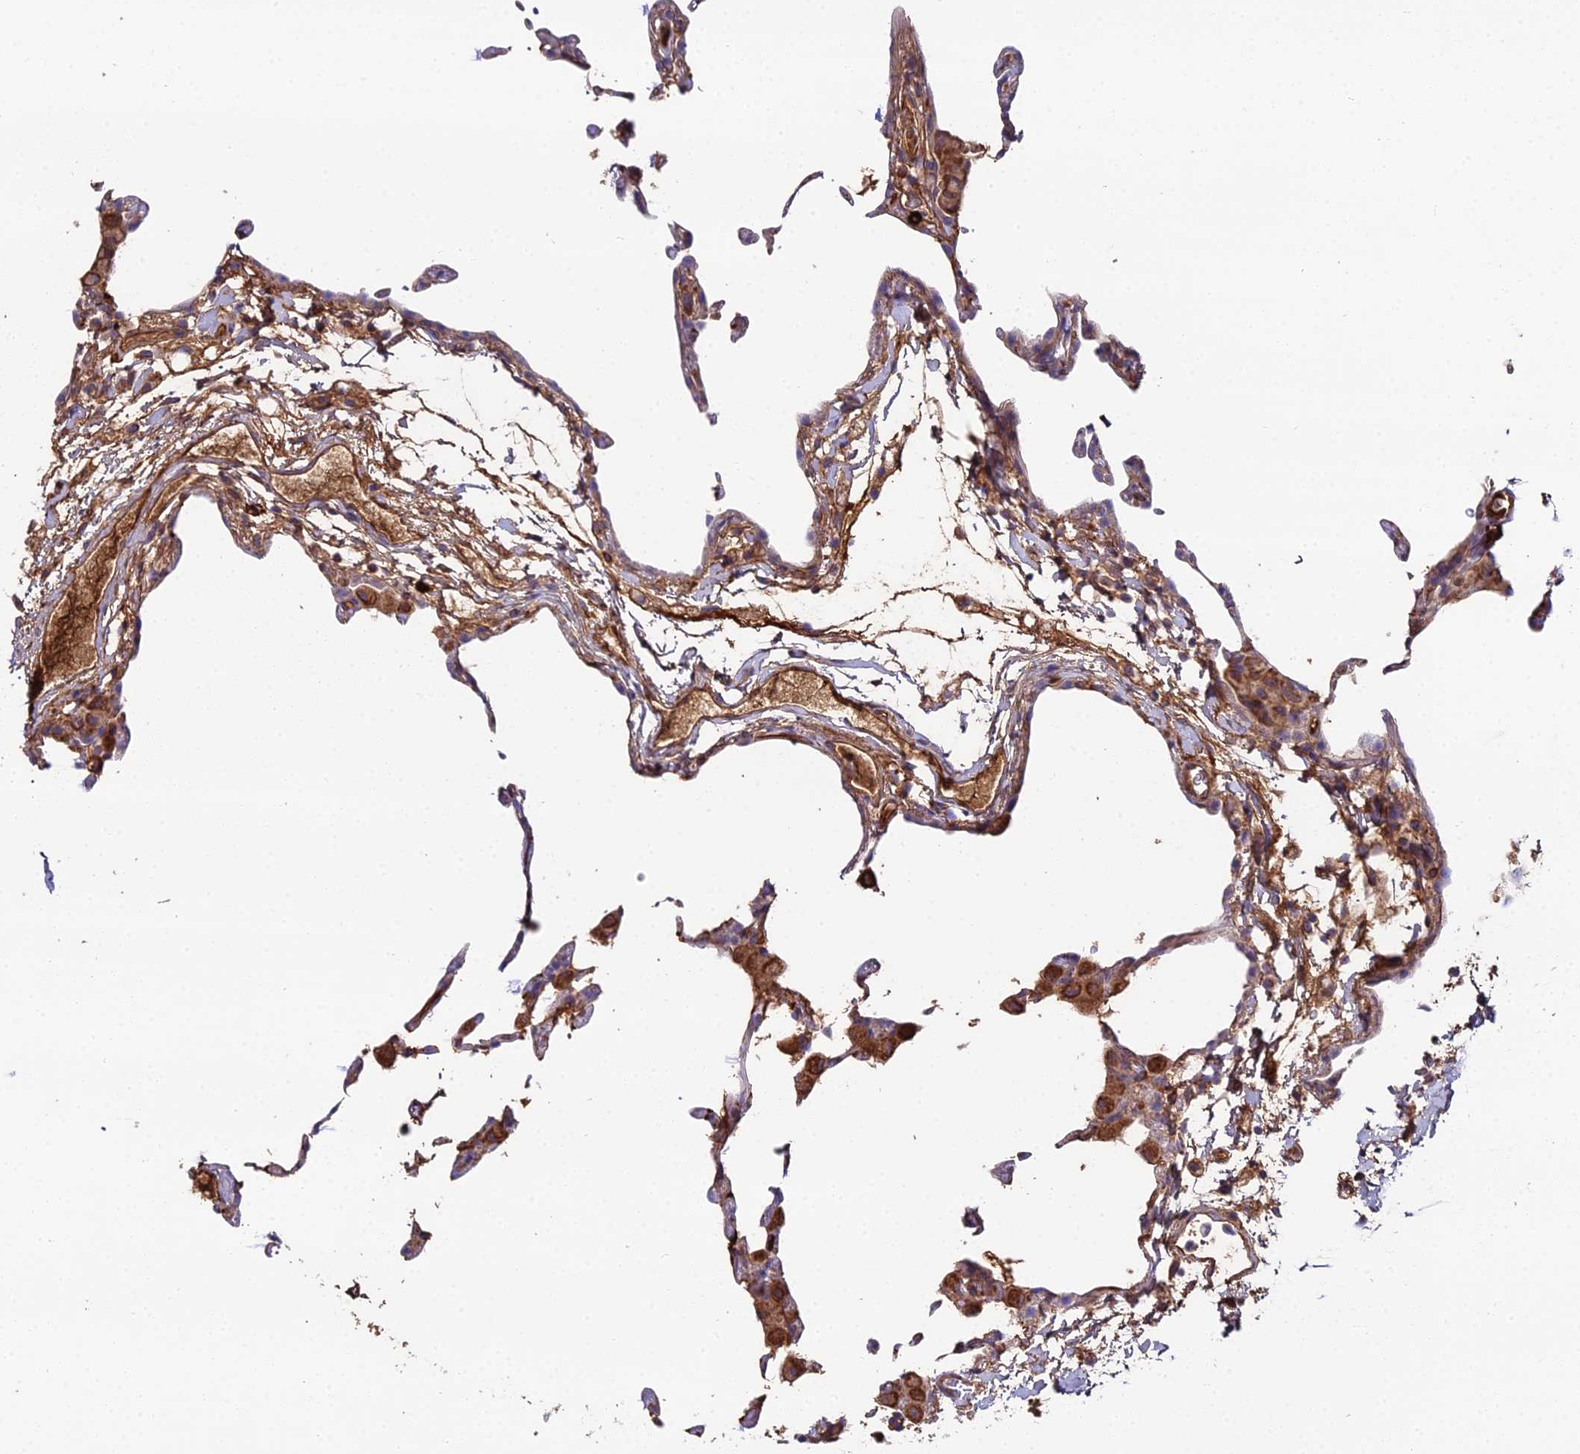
{"staining": {"intensity": "moderate", "quantity": "<25%", "location": "cytoplasmic/membranous"}, "tissue": "lung", "cell_type": "Alveolar cells", "image_type": "normal", "snomed": [{"axis": "morphology", "description": "Normal tissue, NOS"}, {"axis": "topography", "description": "Lung"}], "caption": "Immunohistochemical staining of benign human lung shows moderate cytoplasmic/membranous protein positivity in about <25% of alveolar cells. The protein is stained brown, and the nuclei are stained in blue (DAB (3,3'-diaminobenzidine) IHC with brightfield microscopy, high magnification).", "gene": "BEX4", "patient": {"sex": "female", "age": 57}}